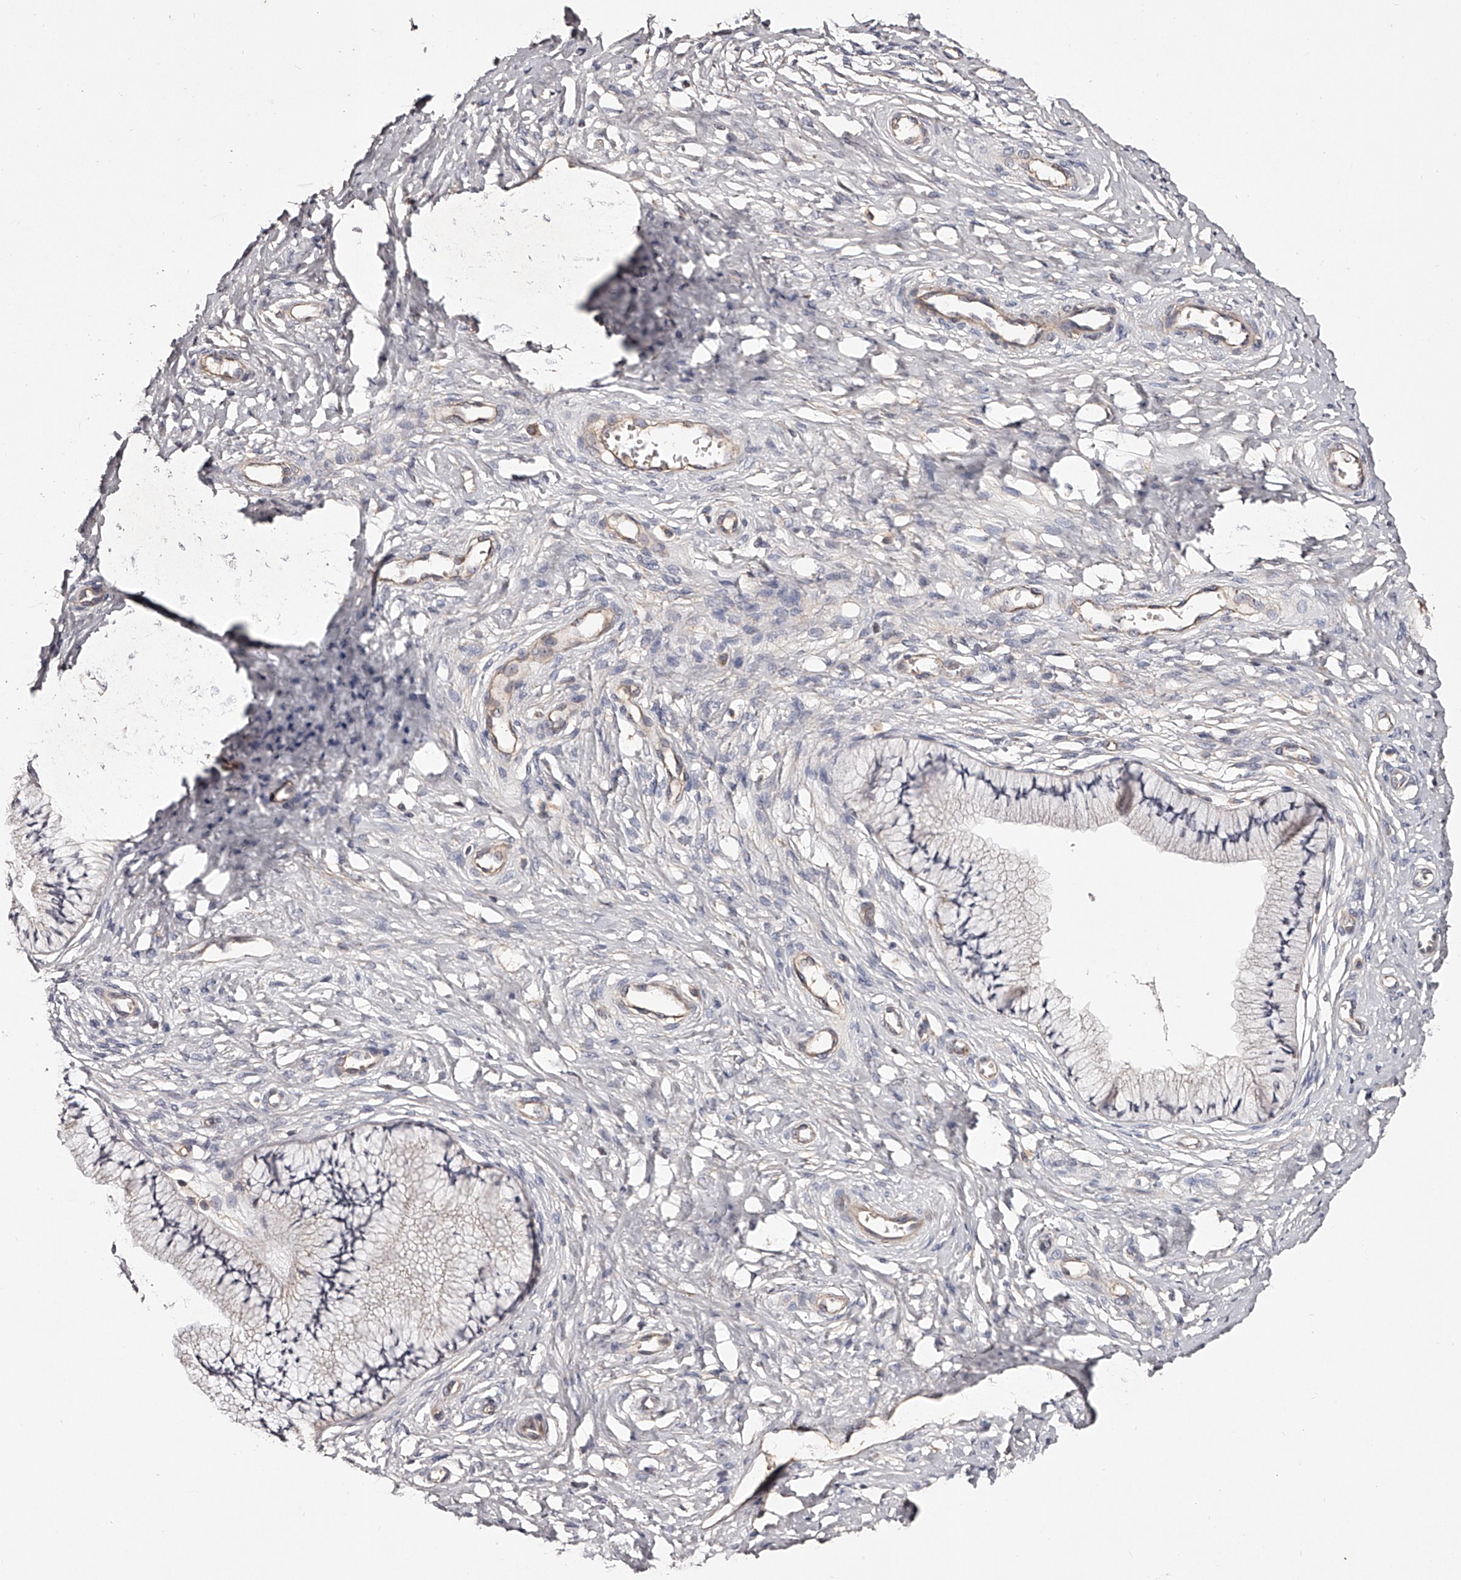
{"staining": {"intensity": "weak", "quantity": "25%-75%", "location": "cytoplasmic/membranous"}, "tissue": "cervix", "cell_type": "Glandular cells", "image_type": "normal", "snomed": [{"axis": "morphology", "description": "Normal tissue, NOS"}, {"axis": "topography", "description": "Cervix"}], "caption": "Cervix stained with a brown dye demonstrates weak cytoplasmic/membranous positive staining in approximately 25%-75% of glandular cells.", "gene": "USP21", "patient": {"sex": "female", "age": 36}}